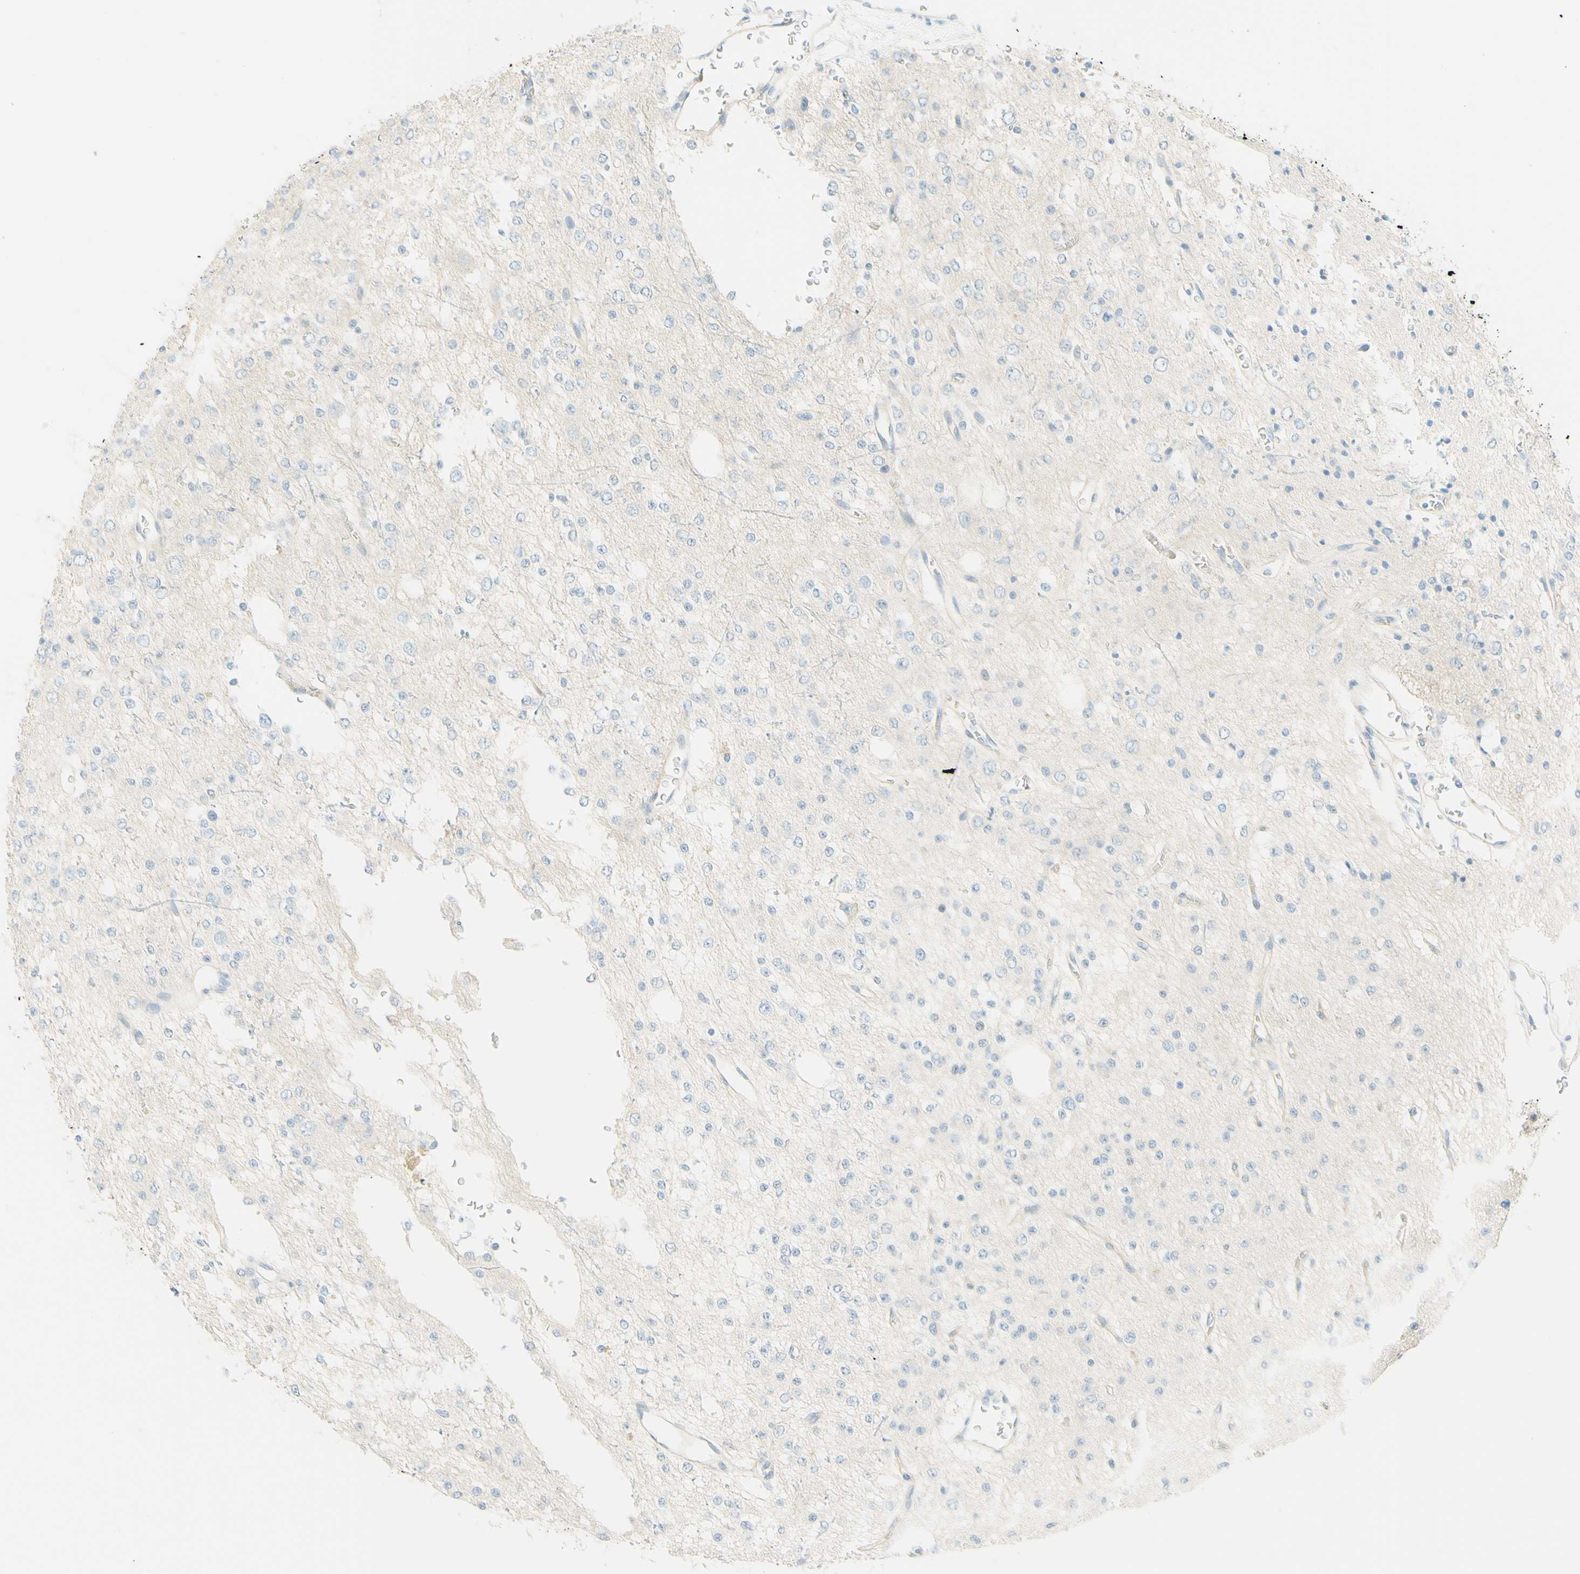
{"staining": {"intensity": "negative", "quantity": "none", "location": "none"}, "tissue": "glioma", "cell_type": "Tumor cells", "image_type": "cancer", "snomed": [{"axis": "morphology", "description": "Glioma, malignant, Low grade"}, {"axis": "topography", "description": "Brain"}], "caption": "This photomicrograph is of malignant glioma (low-grade) stained with immunohistochemistry to label a protein in brown with the nuclei are counter-stained blue. There is no positivity in tumor cells.", "gene": "TMEM132D", "patient": {"sex": "male", "age": 38}}